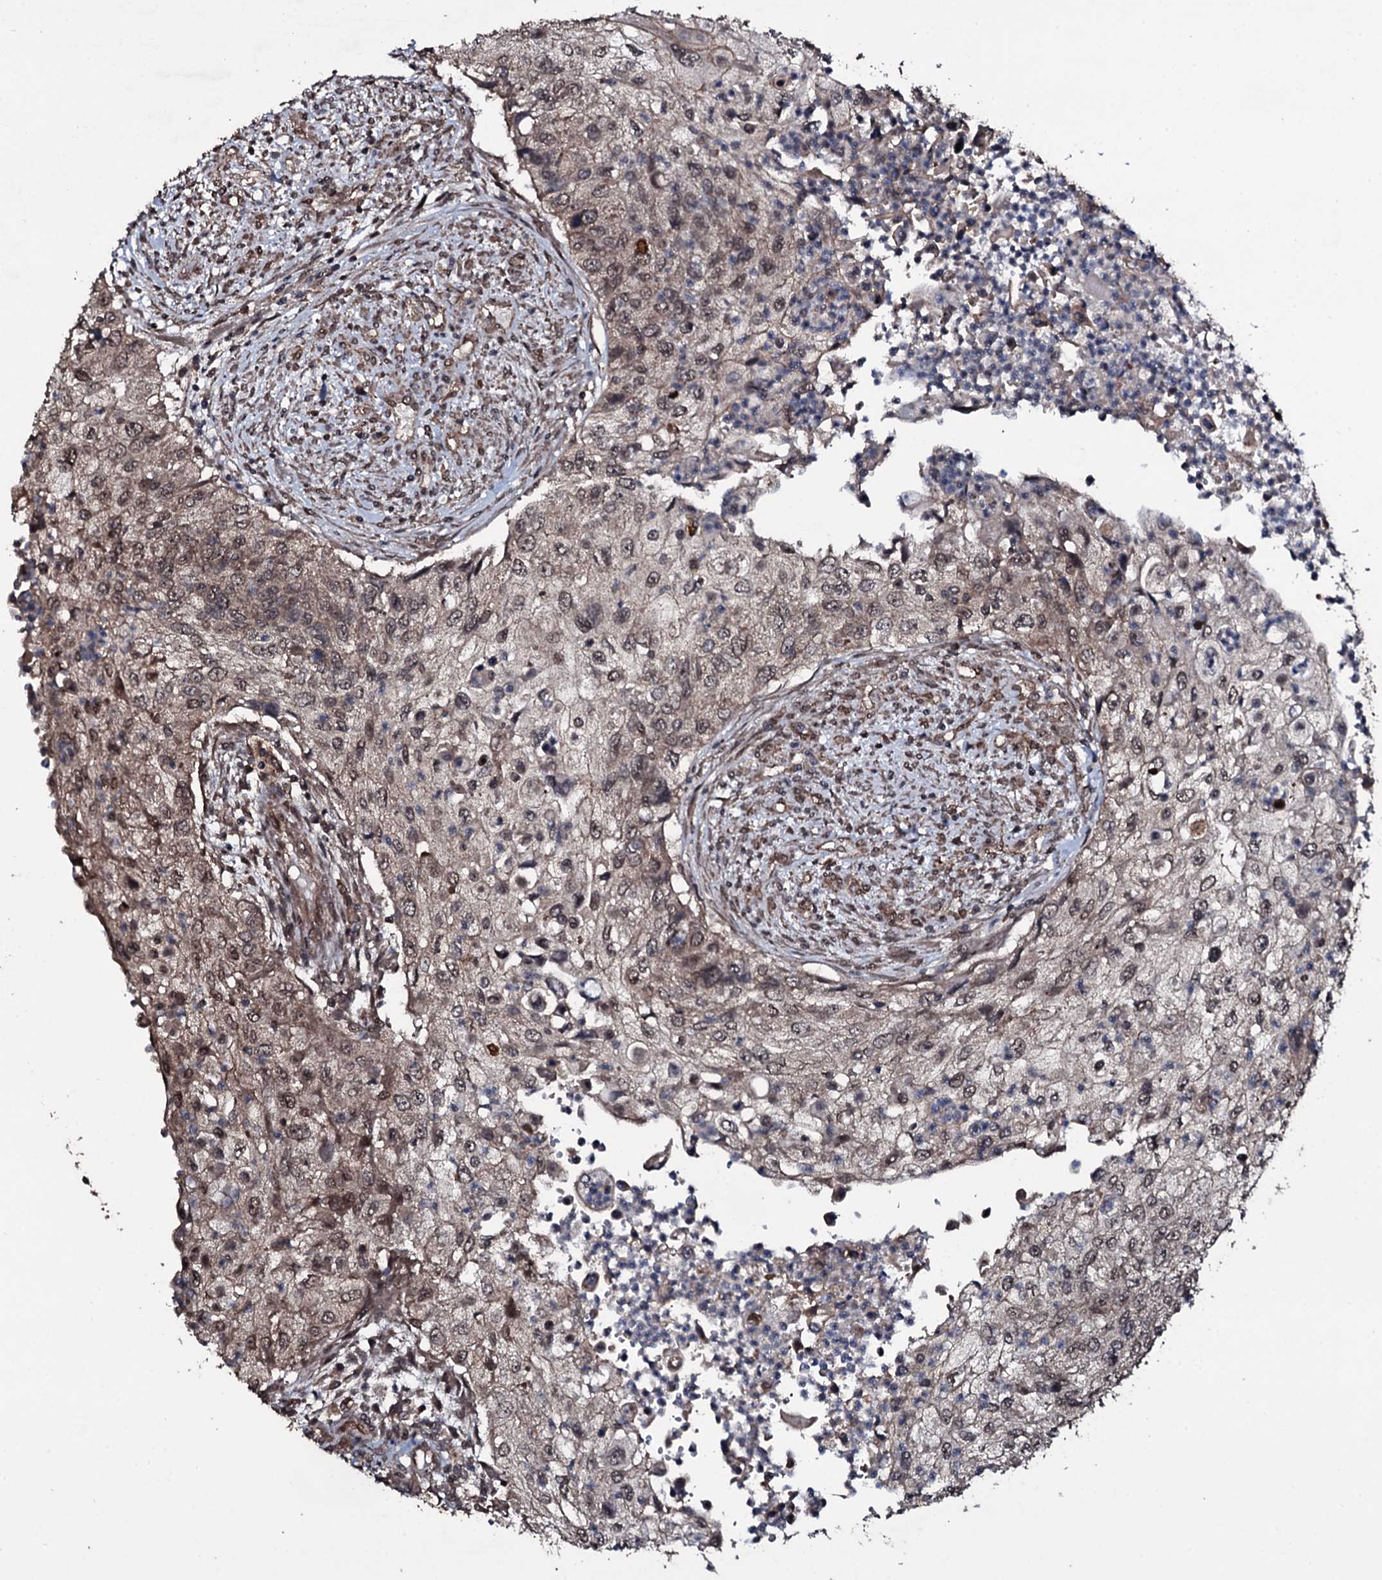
{"staining": {"intensity": "moderate", "quantity": "25%-75%", "location": "cytoplasmic/membranous,nuclear"}, "tissue": "urothelial cancer", "cell_type": "Tumor cells", "image_type": "cancer", "snomed": [{"axis": "morphology", "description": "Urothelial carcinoma, High grade"}, {"axis": "topography", "description": "Urinary bladder"}], "caption": "A brown stain highlights moderate cytoplasmic/membranous and nuclear expression of a protein in urothelial cancer tumor cells.", "gene": "MRPS31", "patient": {"sex": "female", "age": 60}}